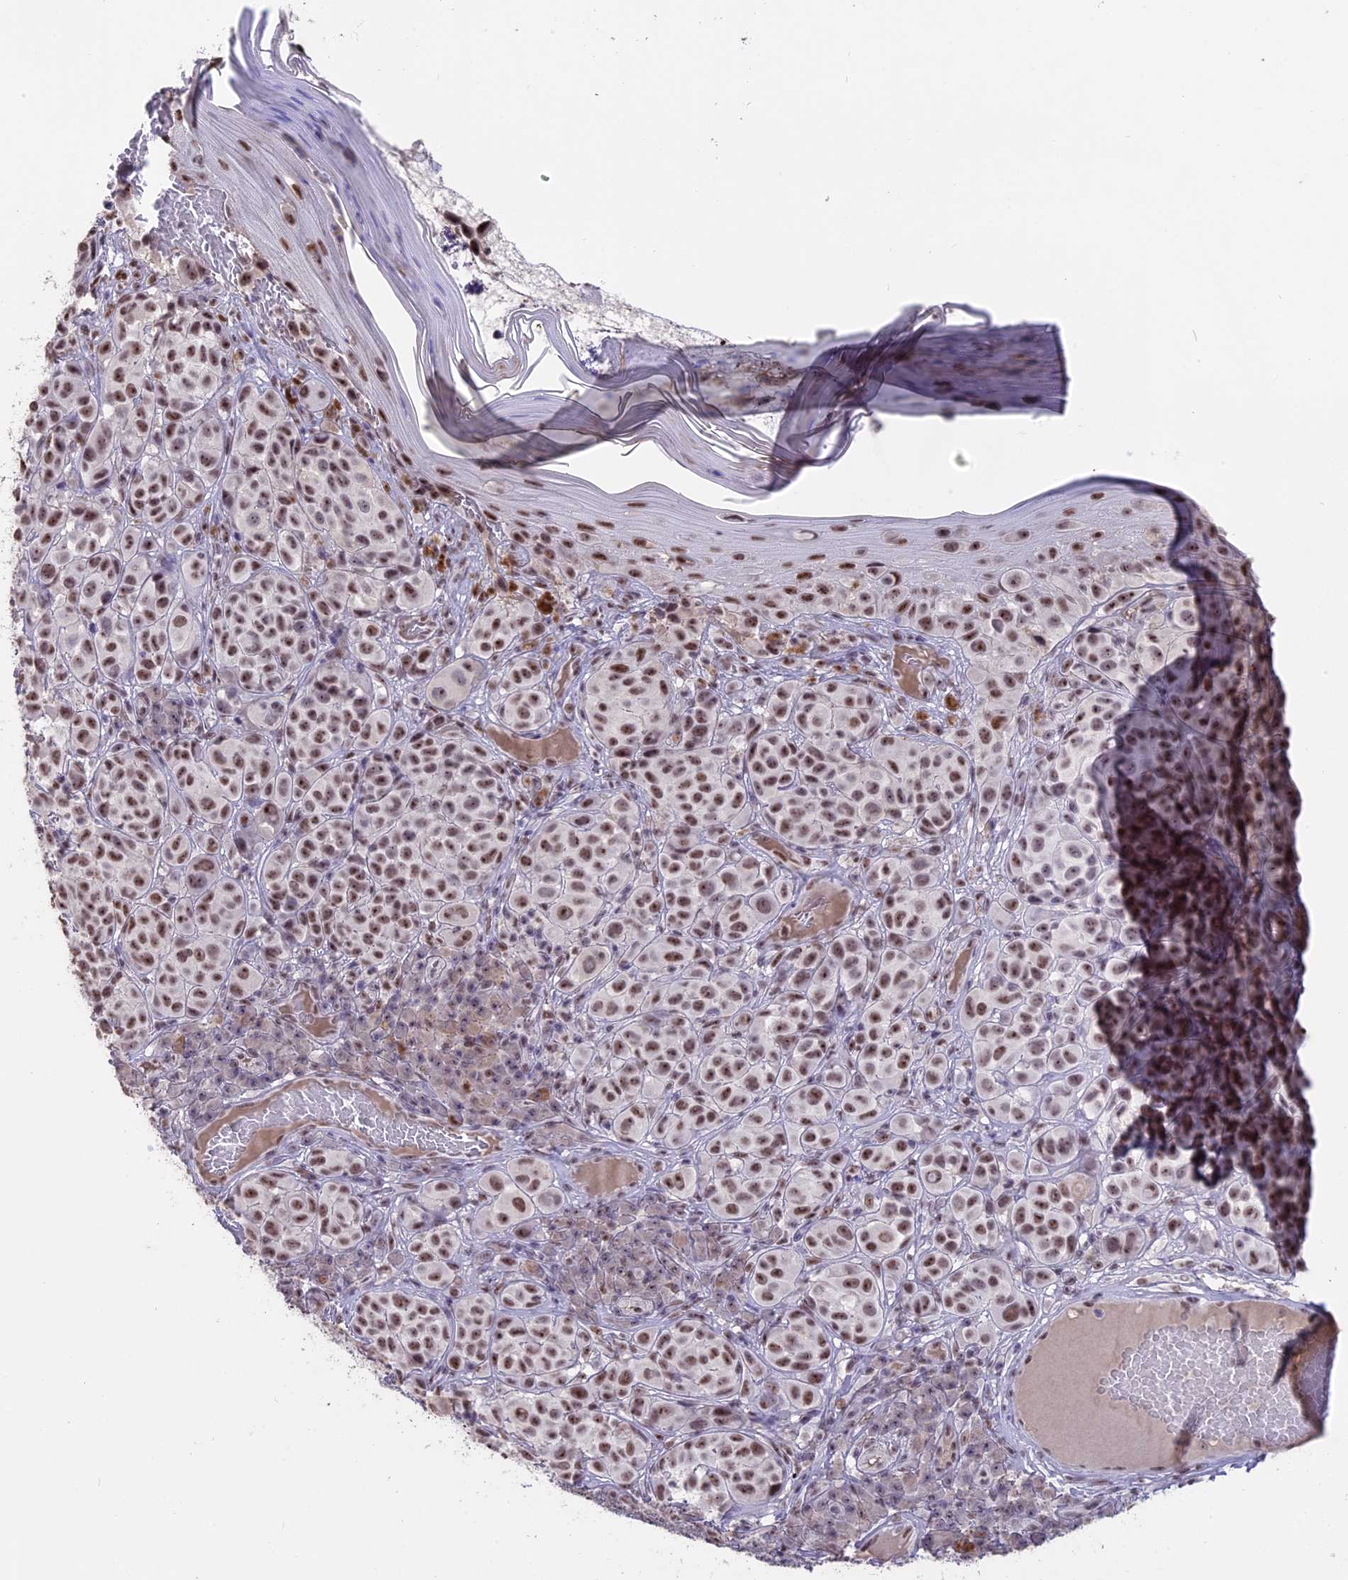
{"staining": {"intensity": "moderate", "quantity": ">75%", "location": "nuclear"}, "tissue": "melanoma", "cell_type": "Tumor cells", "image_type": "cancer", "snomed": [{"axis": "morphology", "description": "Malignant melanoma, NOS"}, {"axis": "topography", "description": "Skin"}], "caption": "DAB (3,3'-diaminobenzidine) immunohistochemical staining of human melanoma exhibits moderate nuclear protein positivity in approximately >75% of tumor cells.", "gene": "SETD2", "patient": {"sex": "male", "age": 38}}